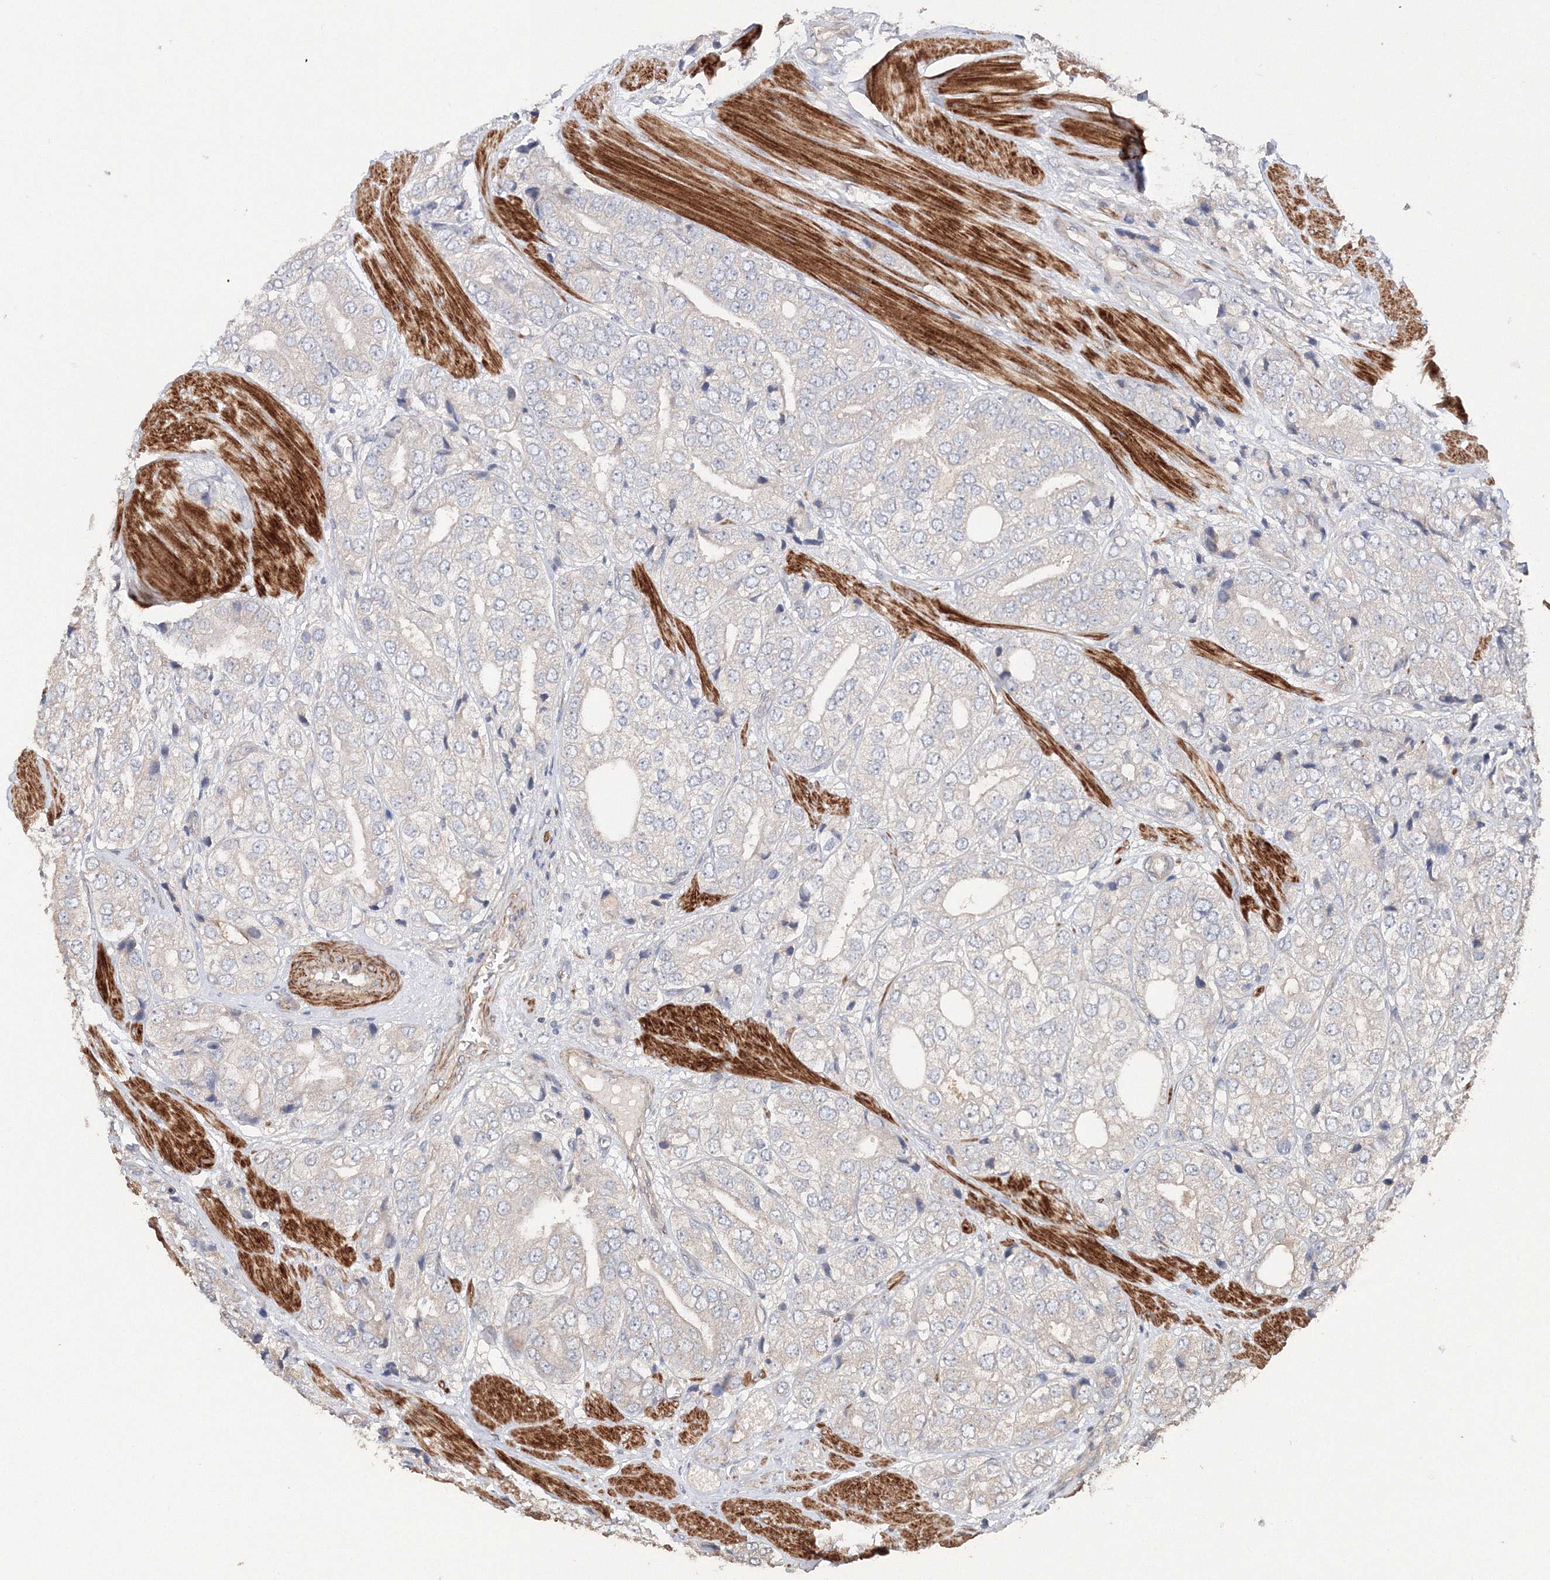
{"staining": {"intensity": "negative", "quantity": "none", "location": "none"}, "tissue": "prostate cancer", "cell_type": "Tumor cells", "image_type": "cancer", "snomed": [{"axis": "morphology", "description": "Adenocarcinoma, High grade"}, {"axis": "topography", "description": "Prostate"}], "caption": "High magnification brightfield microscopy of prostate cancer stained with DAB (brown) and counterstained with hematoxylin (blue): tumor cells show no significant staining.", "gene": "NALF2", "patient": {"sex": "male", "age": 50}}